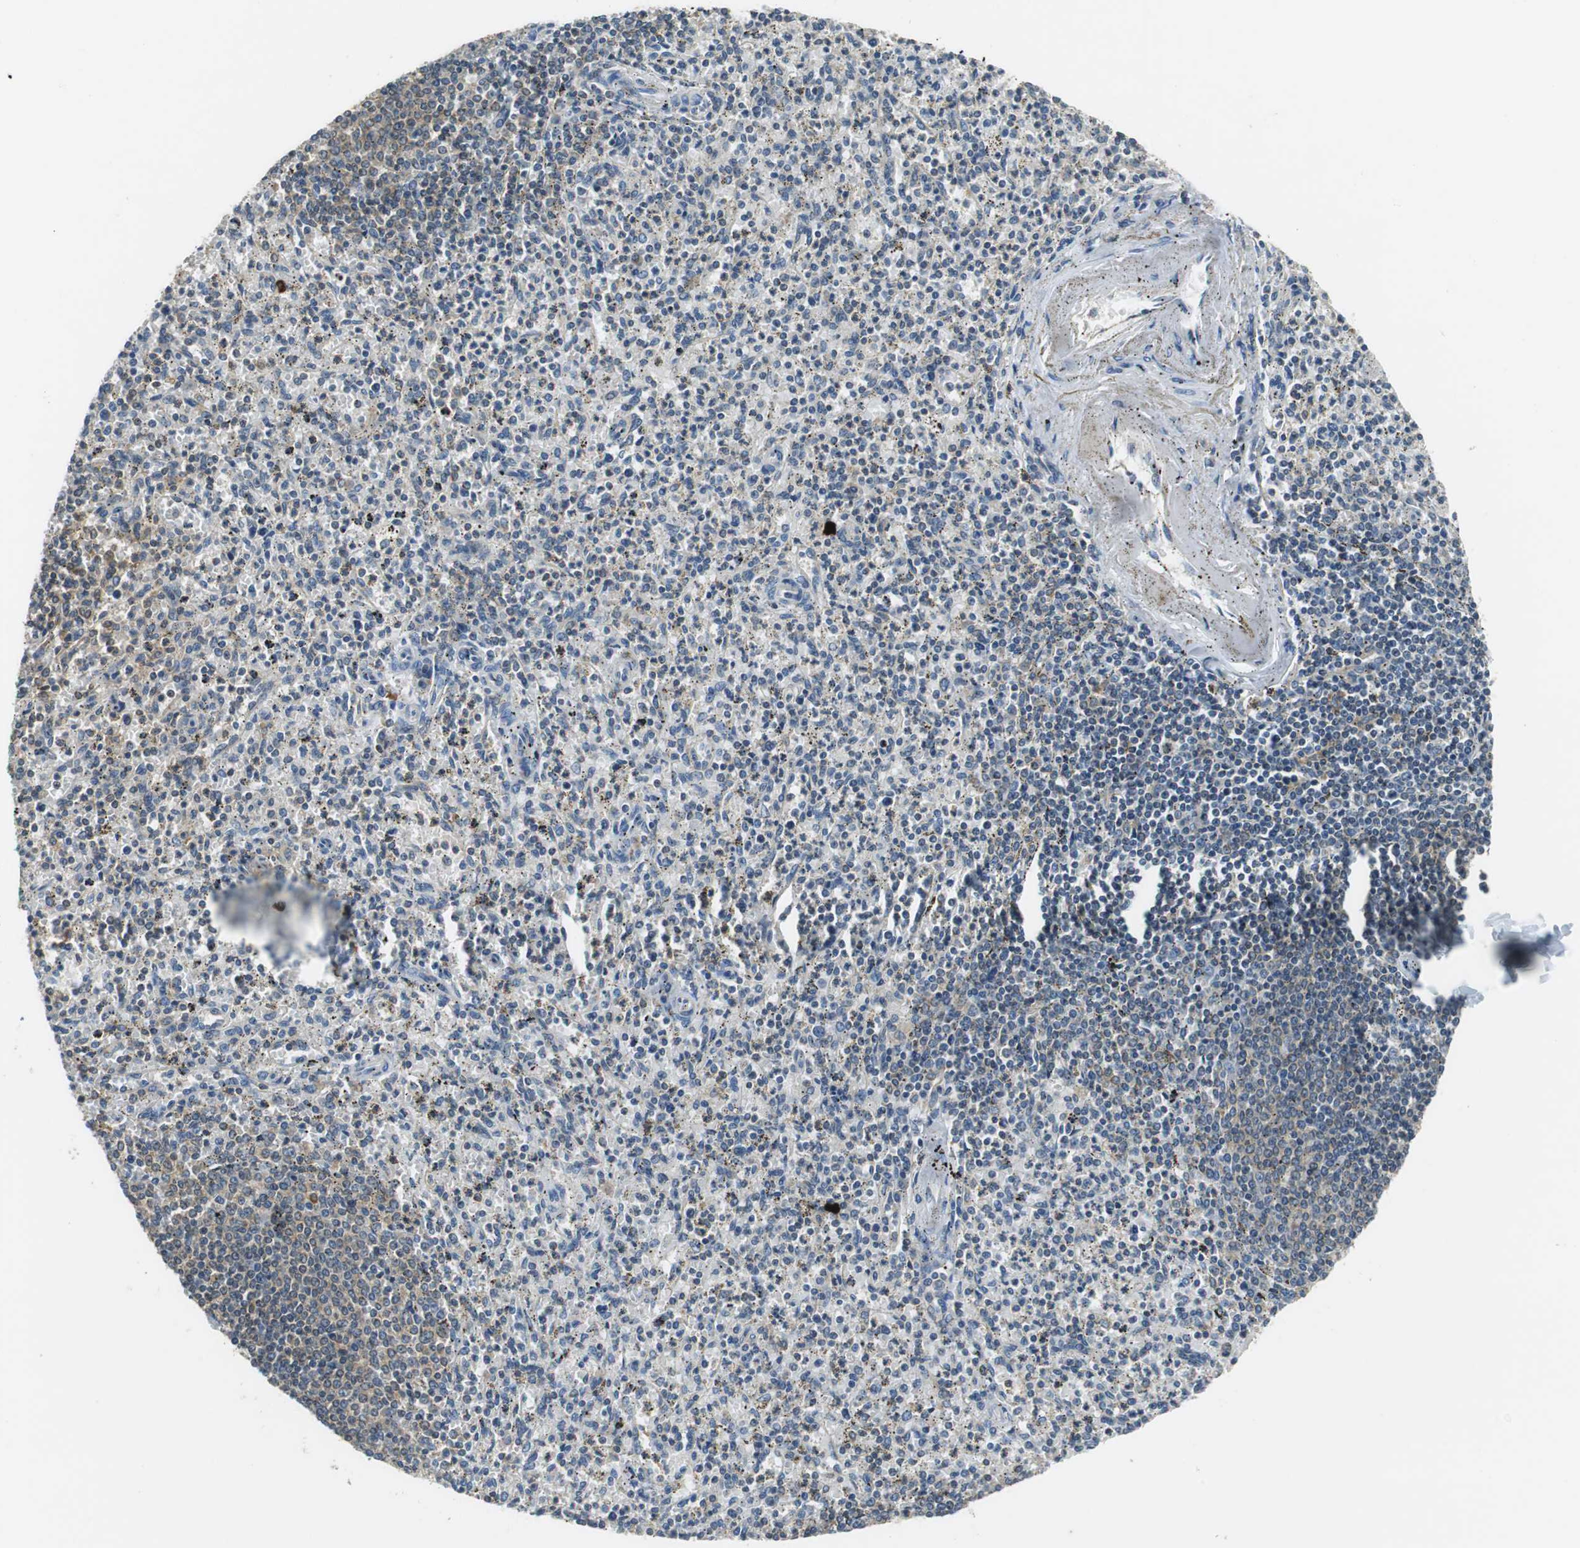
{"staining": {"intensity": "weak", "quantity": "25%-75%", "location": "cytoplasmic/membranous"}, "tissue": "spleen", "cell_type": "Cells in red pulp", "image_type": "normal", "snomed": [{"axis": "morphology", "description": "Normal tissue, NOS"}, {"axis": "topography", "description": "Spleen"}], "caption": "DAB (3,3'-diaminobenzidine) immunohistochemical staining of benign human spleen exhibits weak cytoplasmic/membranous protein positivity in approximately 25%-75% of cells in red pulp. Nuclei are stained in blue.", "gene": "CPA3", "patient": {"sex": "male", "age": 72}}